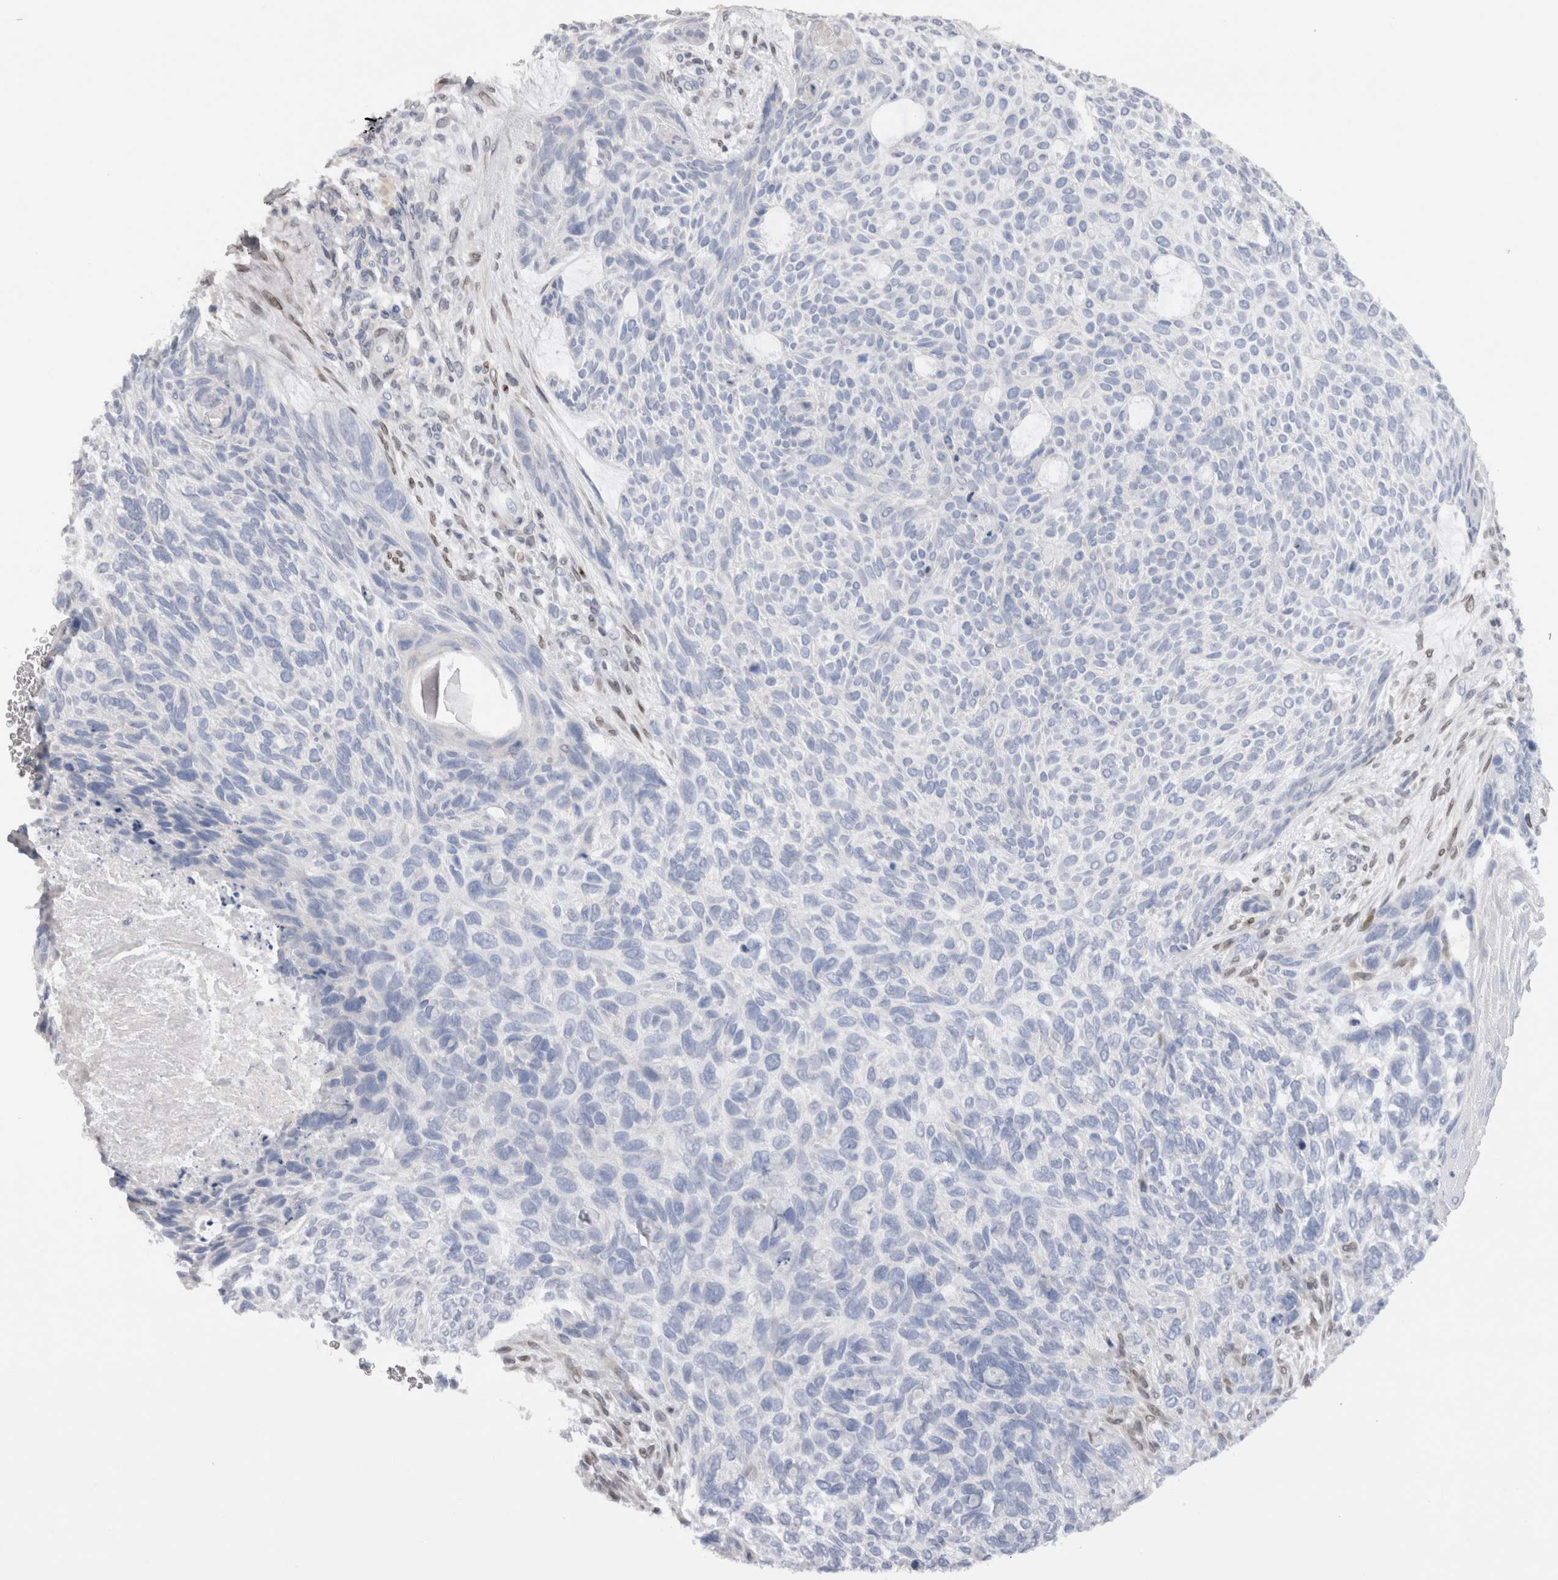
{"staining": {"intensity": "negative", "quantity": "none", "location": "none"}, "tissue": "skin cancer", "cell_type": "Tumor cells", "image_type": "cancer", "snomed": [{"axis": "morphology", "description": "Basal cell carcinoma"}, {"axis": "topography", "description": "Skin"}], "caption": "An image of human skin cancer (basal cell carcinoma) is negative for staining in tumor cells. (DAB IHC, high magnification).", "gene": "VCPIP1", "patient": {"sex": "male", "age": 55}}